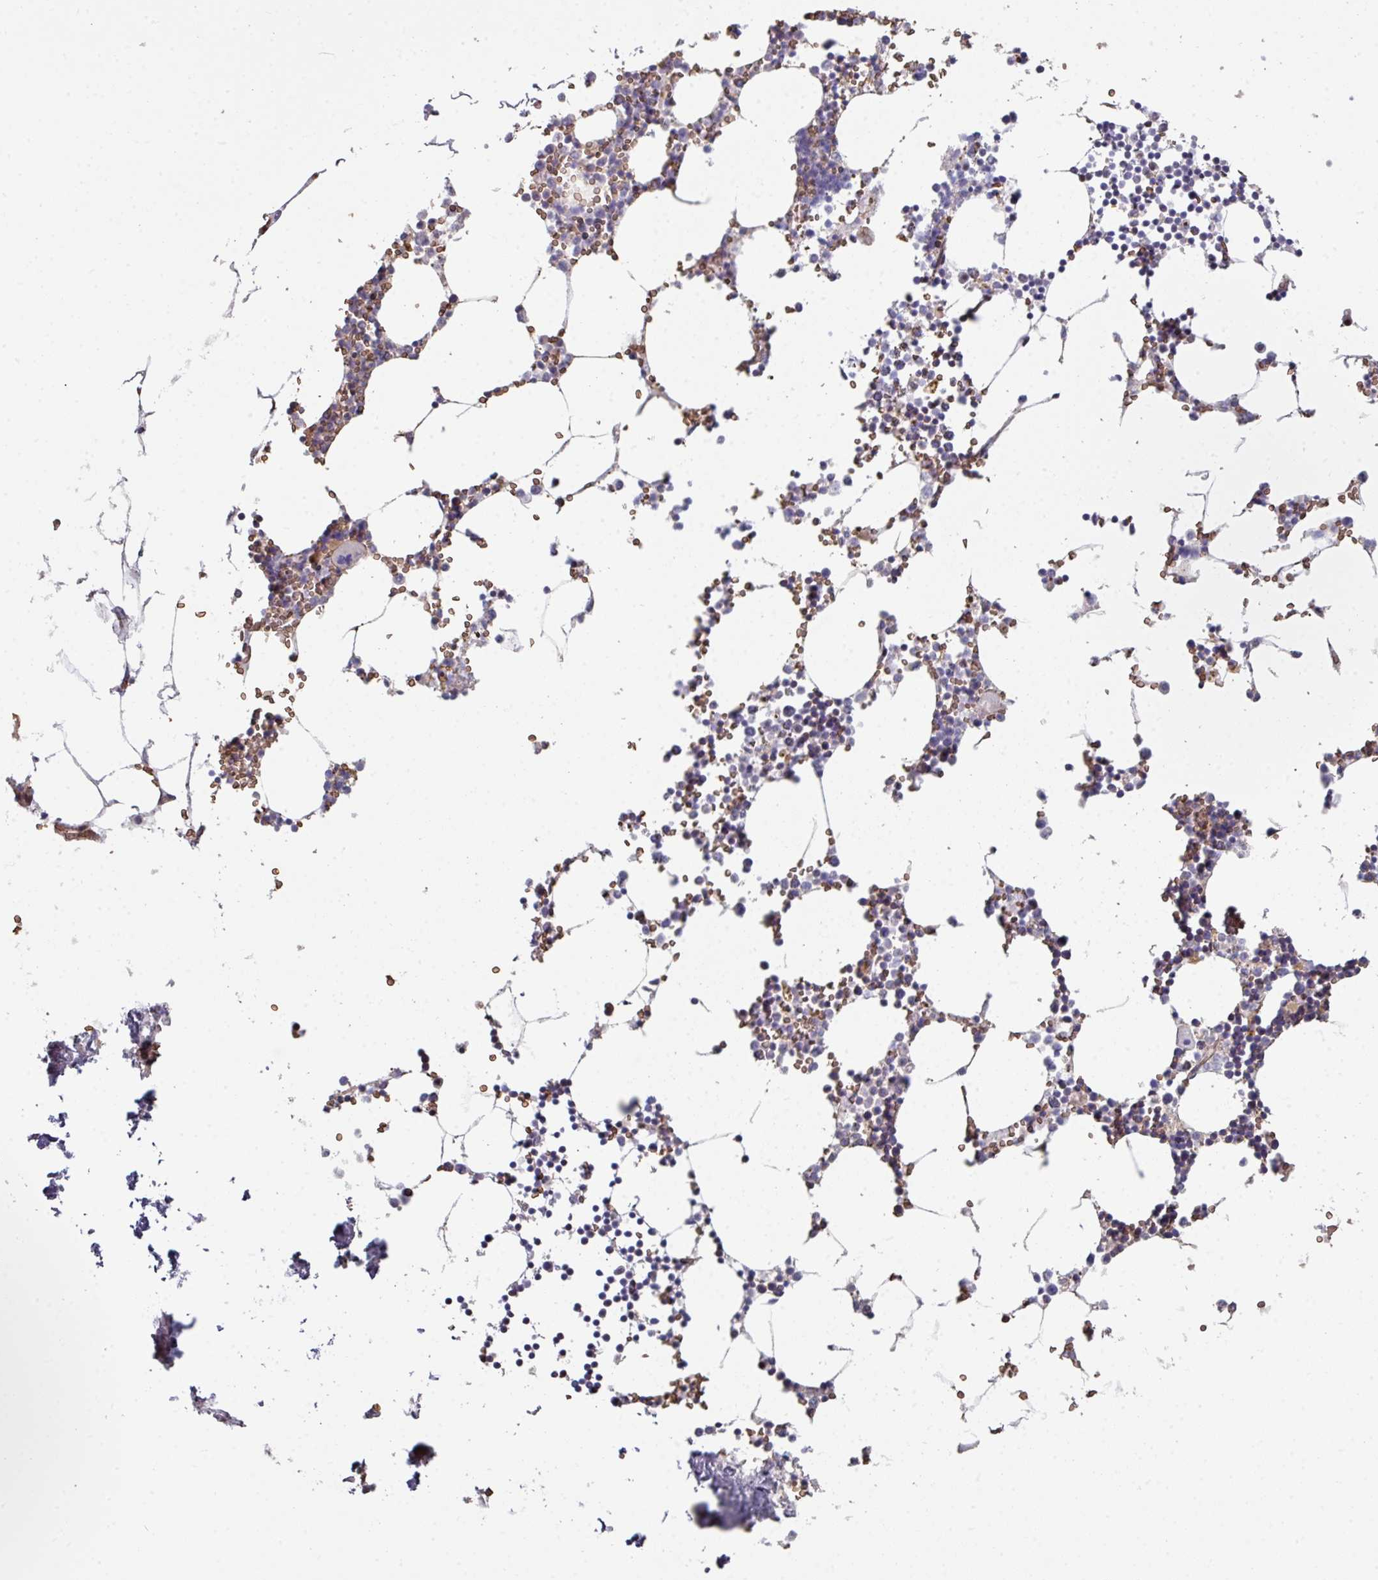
{"staining": {"intensity": "negative", "quantity": "none", "location": "none"}, "tissue": "bone marrow", "cell_type": "Hematopoietic cells", "image_type": "normal", "snomed": [{"axis": "morphology", "description": "Normal tissue, NOS"}, {"axis": "topography", "description": "Bone marrow"}], "caption": "A high-resolution photomicrograph shows IHC staining of benign bone marrow, which displays no significant positivity in hematopoietic cells.", "gene": "ANO9", "patient": {"sex": "male", "age": 54}}